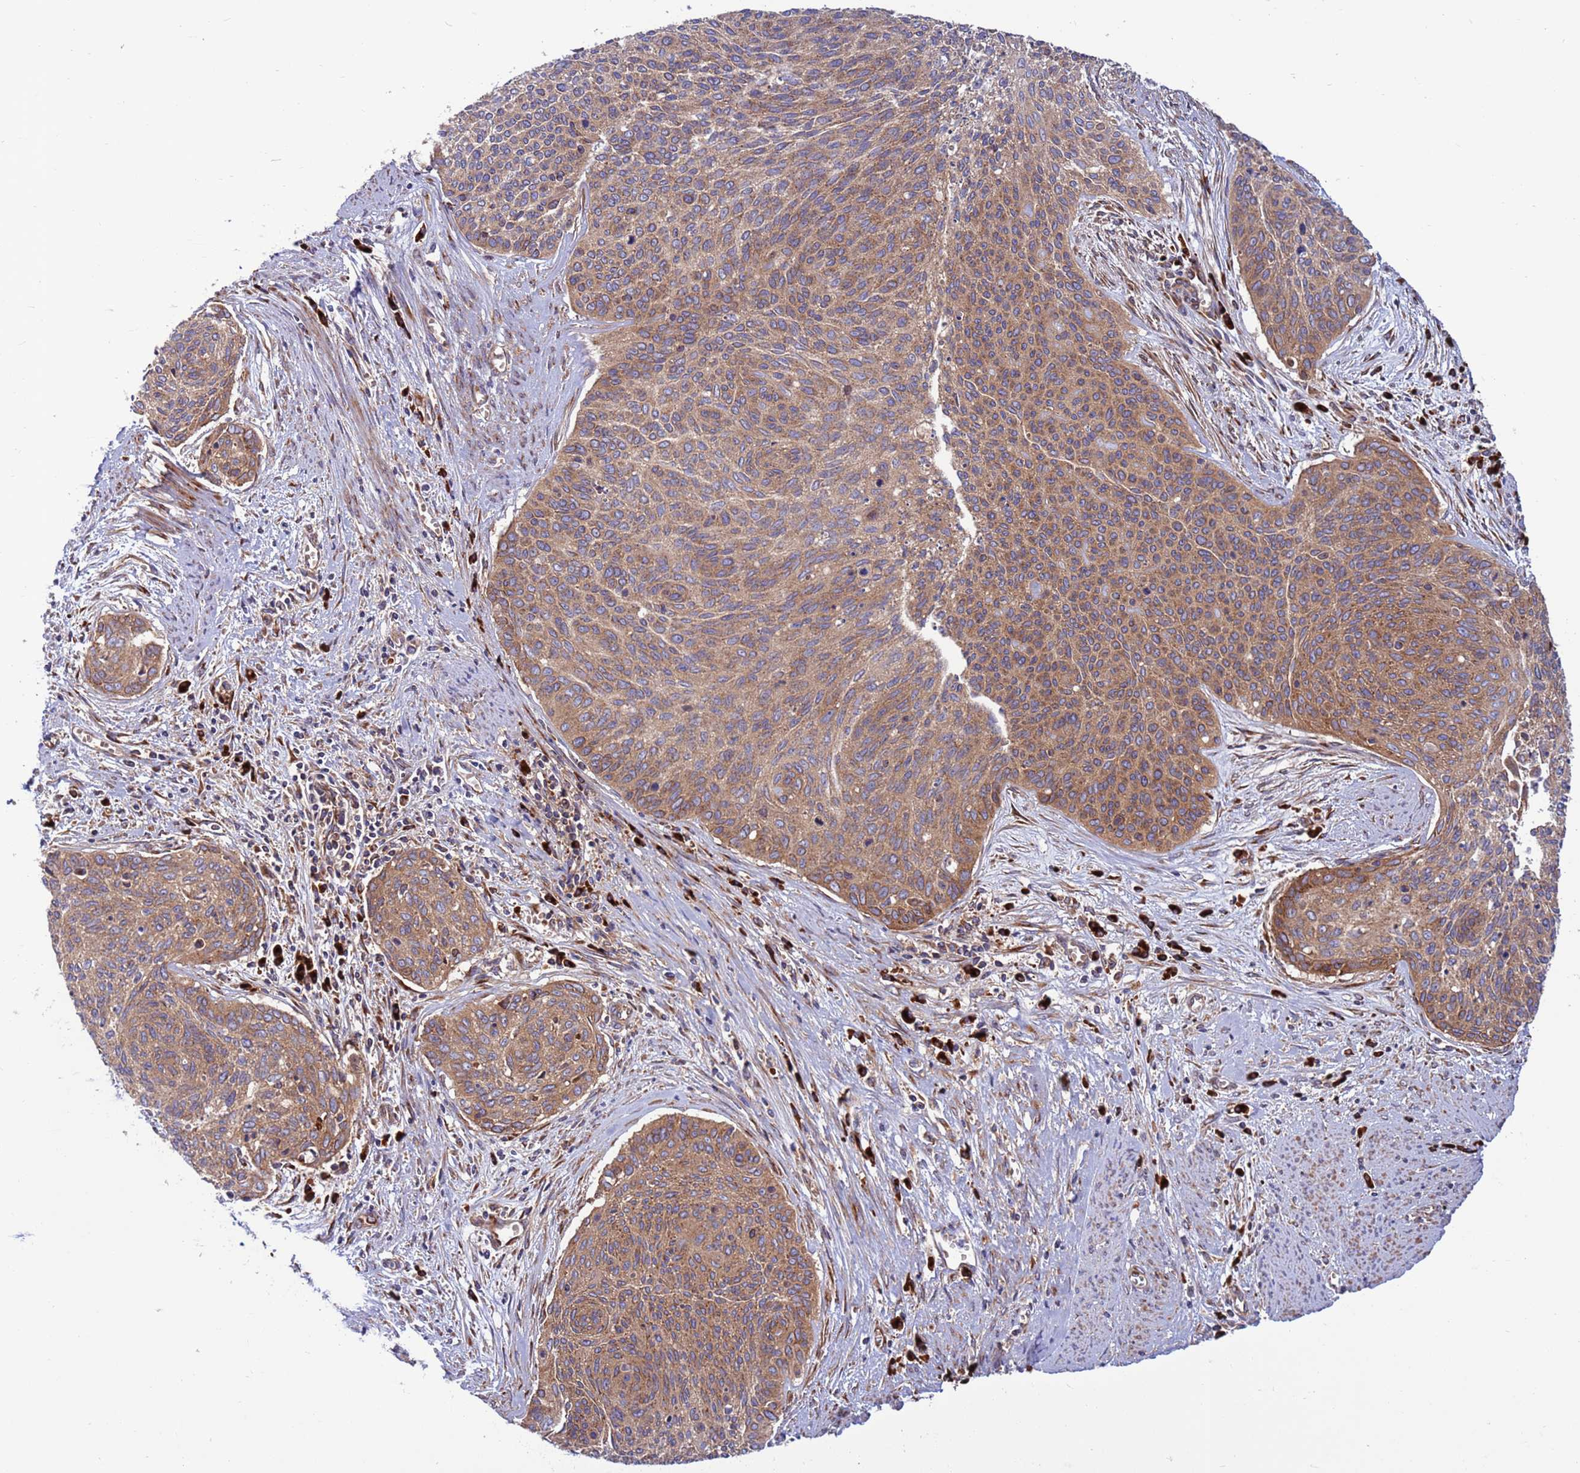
{"staining": {"intensity": "moderate", "quantity": ">75%", "location": "cytoplasmic/membranous"}, "tissue": "cervical cancer", "cell_type": "Tumor cells", "image_type": "cancer", "snomed": [{"axis": "morphology", "description": "Squamous cell carcinoma, NOS"}, {"axis": "topography", "description": "Cervix"}], "caption": "An immunohistochemistry (IHC) image of neoplastic tissue is shown. Protein staining in brown labels moderate cytoplasmic/membranous positivity in squamous cell carcinoma (cervical) within tumor cells.", "gene": "ZC3HAV1", "patient": {"sex": "female", "age": 55}}